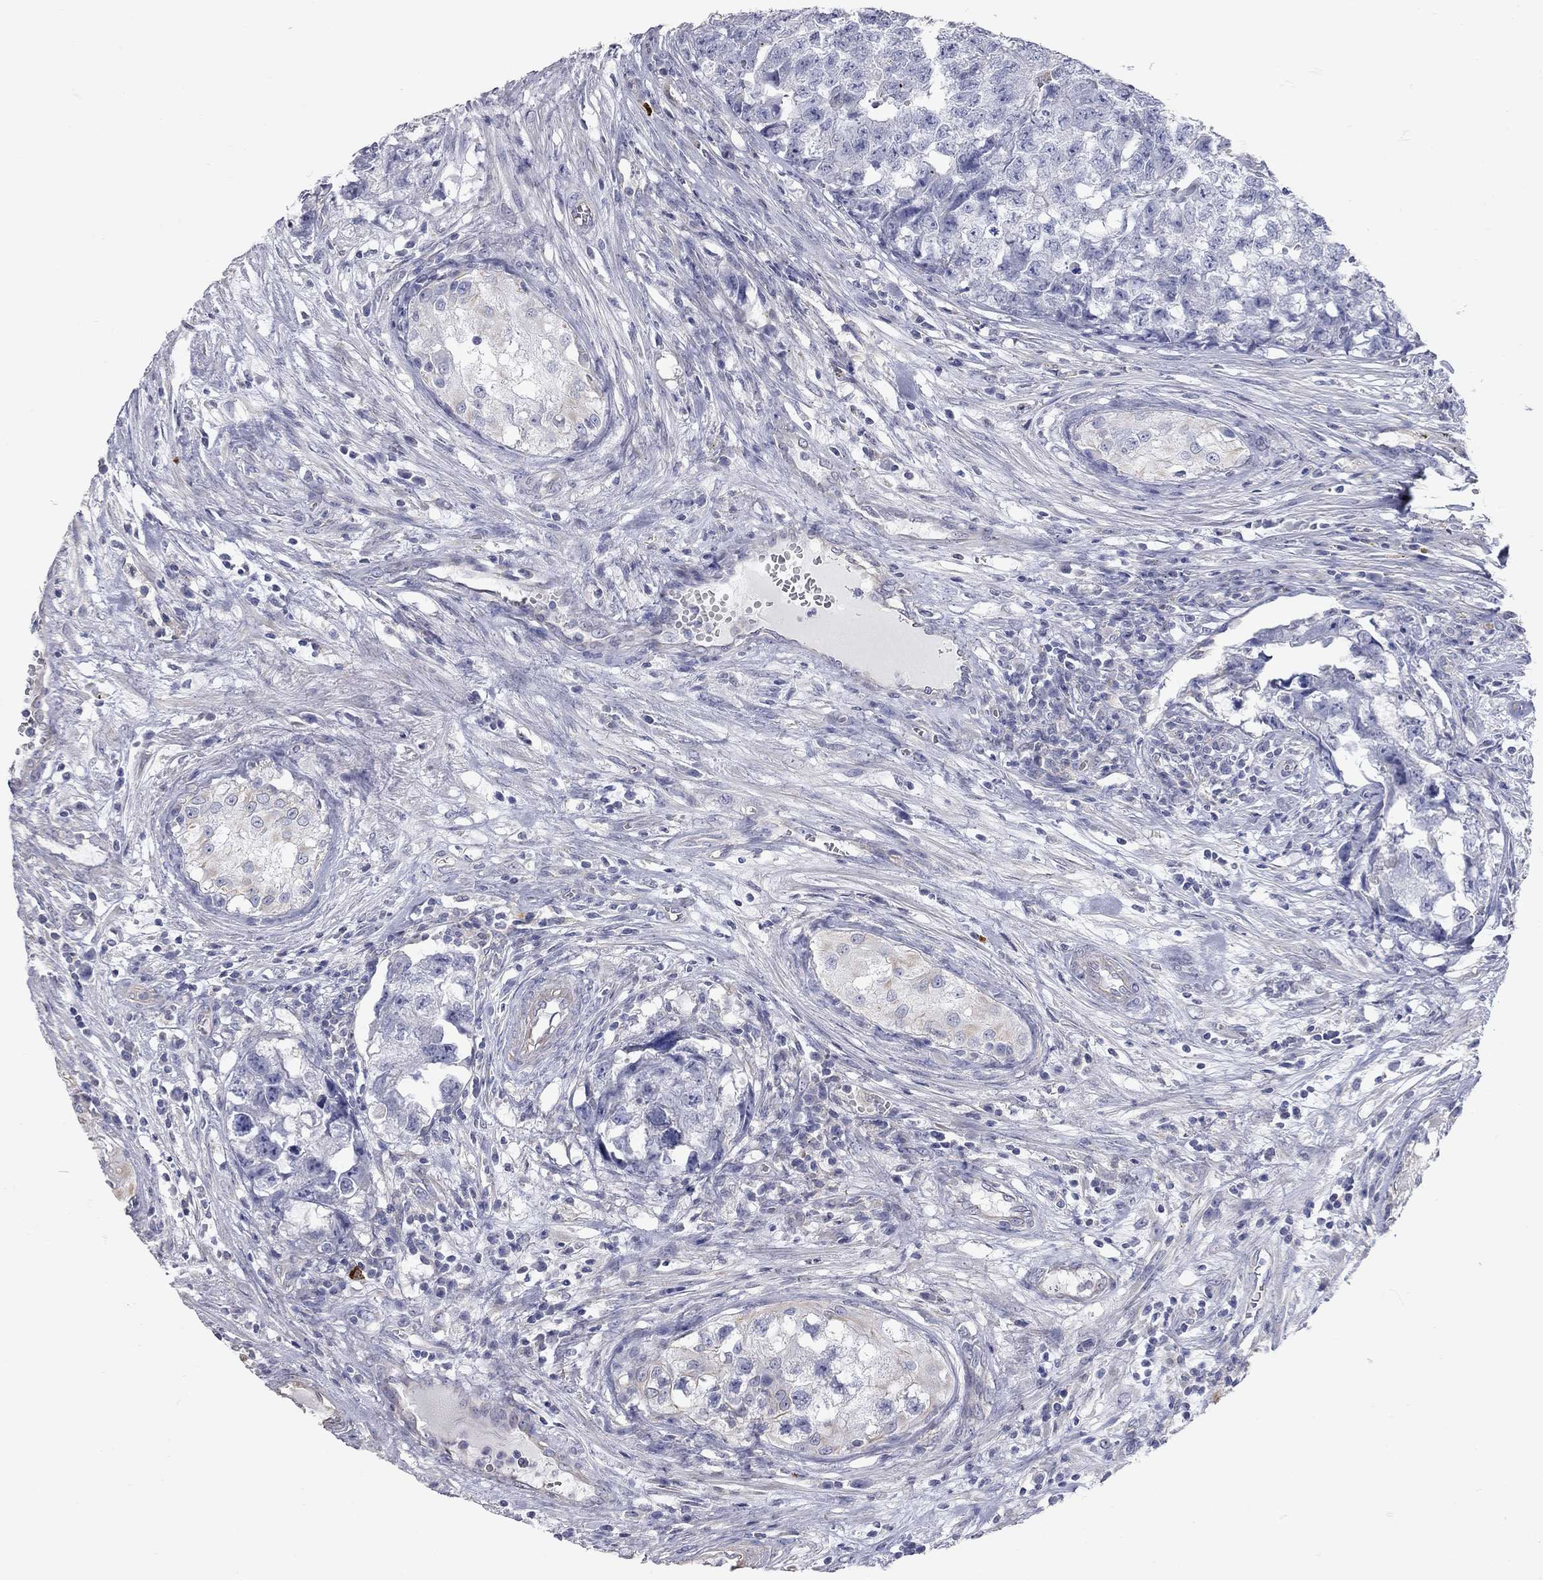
{"staining": {"intensity": "negative", "quantity": "none", "location": "none"}, "tissue": "testis cancer", "cell_type": "Tumor cells", "image_type": "cancer", "snomed": [{"axis": "morphology", "description": "Seminoma, NOS"}, {"axis": "morphology", "description": "Carcinoma, Embryonal, NOS"}, {"axis": "topography", "description": "Testis"}], "caption": "Testis cancer (embryonal carcinoma) stained for a protein using immunohistochemistry displays no expression tumor cells.", "gene": "C10orf90", "patient": {"sex": "male", "age": 22}}